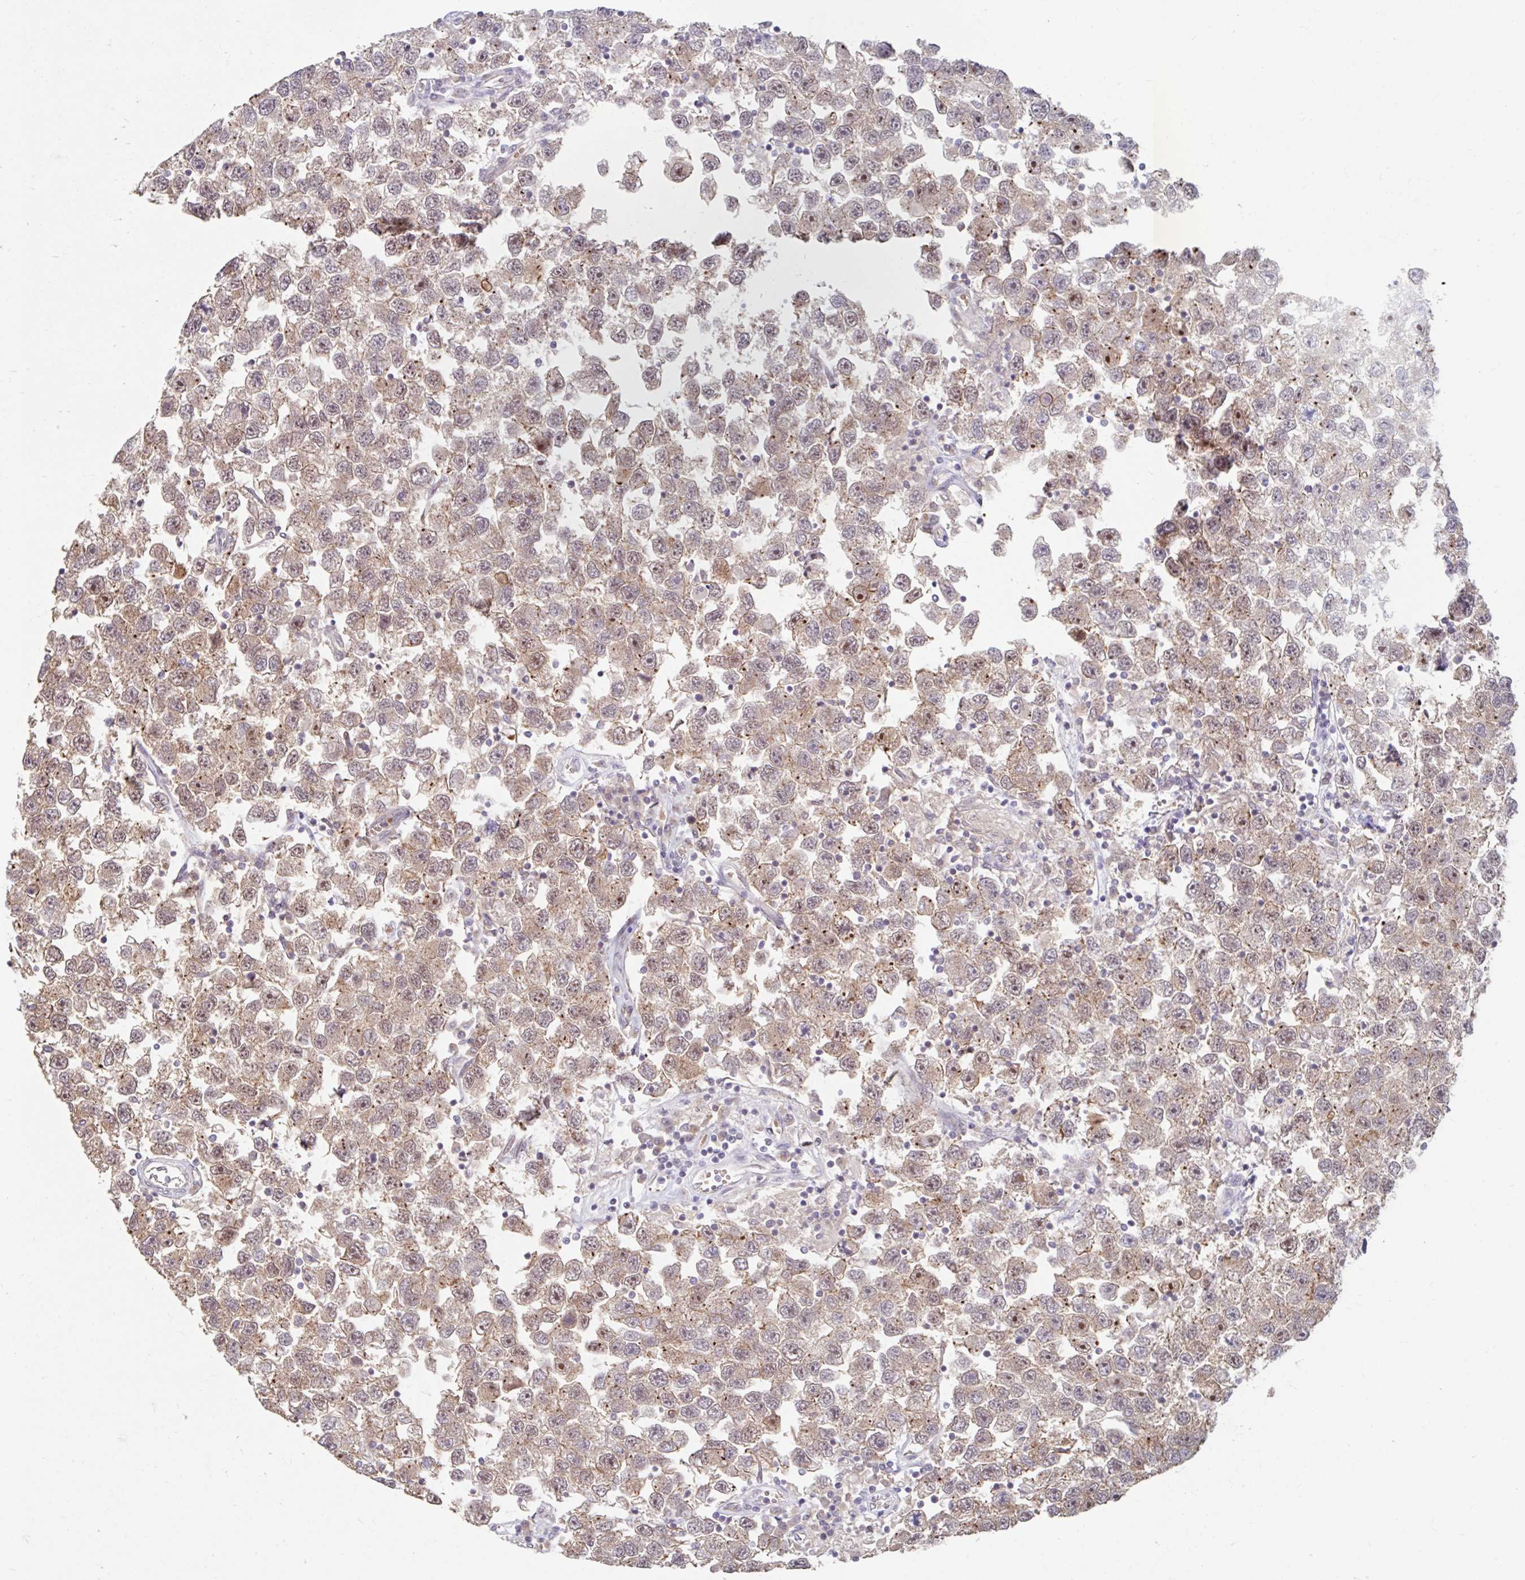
{"staining": {"intensity": "weak", "quantity": "25%-75%", "location": "cytoplasmic/membranous"}, "tissue": "testis cancer", "cell_type": "Tumor cells", "image_type": "cancer", "snomed": [{"axis": "morphology", "description": "Seminoma, NOS"}, {"axis": "topography", "description": "Testis"}], "caption": "IHC (DAB) staining of human testis cancer shows weak cytoplasmic/membranous protein expression in about 25%-75% of tumor cells. Using DAB (brown) and hematoxylin (blue) stains, captured at high magnification using brightfield microscopy.", "gene": "STYXL1", "patient": {"sex": "male", "age": 26}}